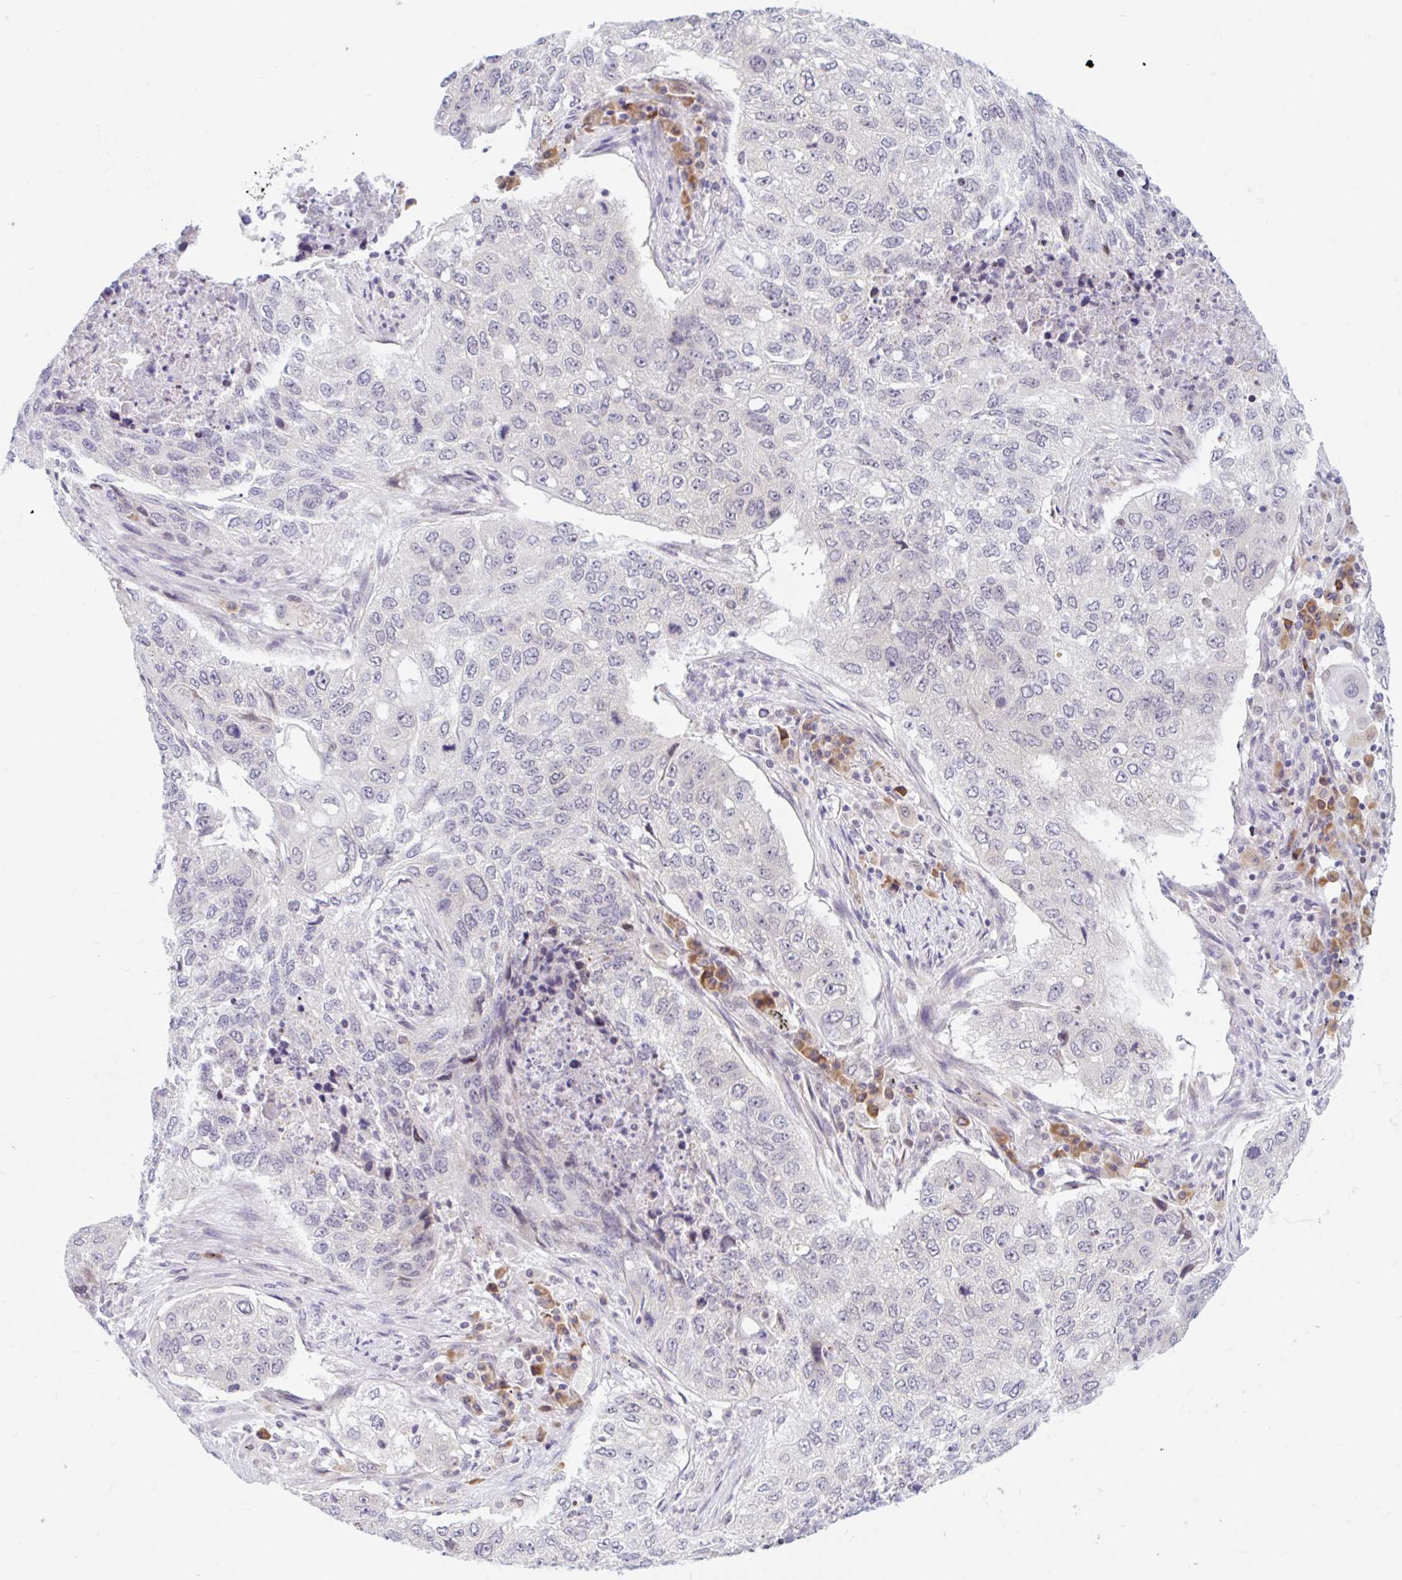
{"staining": {"intensity": "negative", "quantity": "none", "location": "none"}, "tissue": "lung cancer", "cell_type": "Tumor cells", "image_type": "cancer", "snomed": [{"axis": "morphology", "description": "Squamous cell carcinoma, NOS"}, {"axis": "topography", "description": "Lung"}], "caption": "An IHC photomicrograph of lung squamous cell carcinoma is shown. There is no staining in tumor cells of lung squamous cell carcinoma. The staining is performed using DAB (3,3'-diaminobenzidine) brown chromogen with nuclei counter-stained in using hematoxylin.", "gene": "SRSF10", "patient": {"sex": "female", "age": 63}}